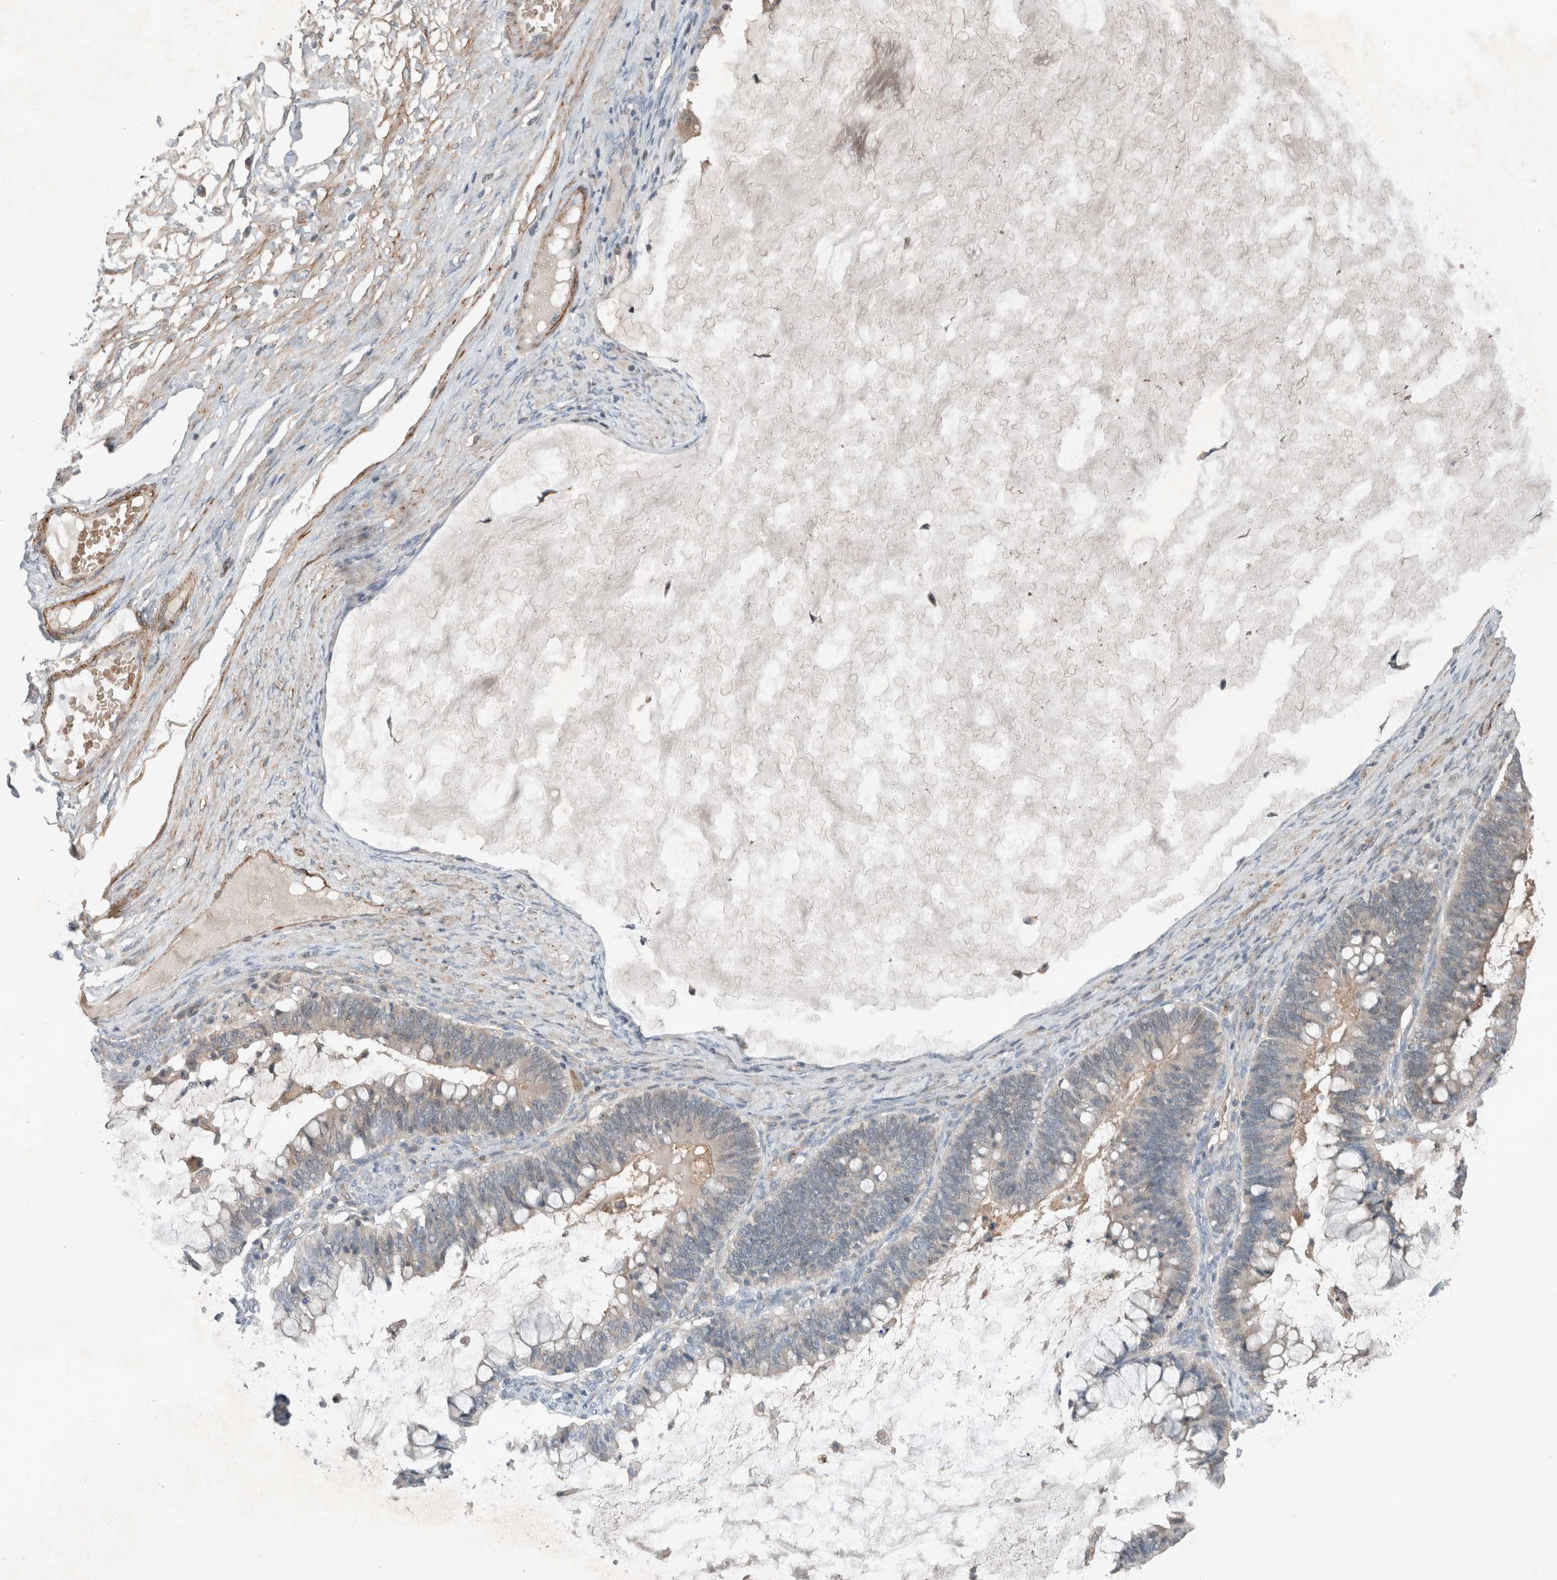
{"staining": {"intensity": "weak", "quantity": "<25%", "location": "cytoplasmic/membranous"}, "tissue": "ovarian cancer", "cell_type": "Tumor cells", "image_type": "cancer", "snomed": [{"axis": "morphology", "description": "Cystadenocarcinoma, mucinous, NOS"}, {"axis": "topography", "description": "Ovary"}], "caption": "DAB (3,3'-diaminobenzidine) immunohistochemical staining of human ovarian cancer (mucinous cystadenocarcinoma) displays no significant expression in tumor cells. (DAB immunohistochemistry (IHC) visualized using brightfield microscopy, high magnification).", "gene": "JADE2", "patient": {"sex": "female", "age": 61}}